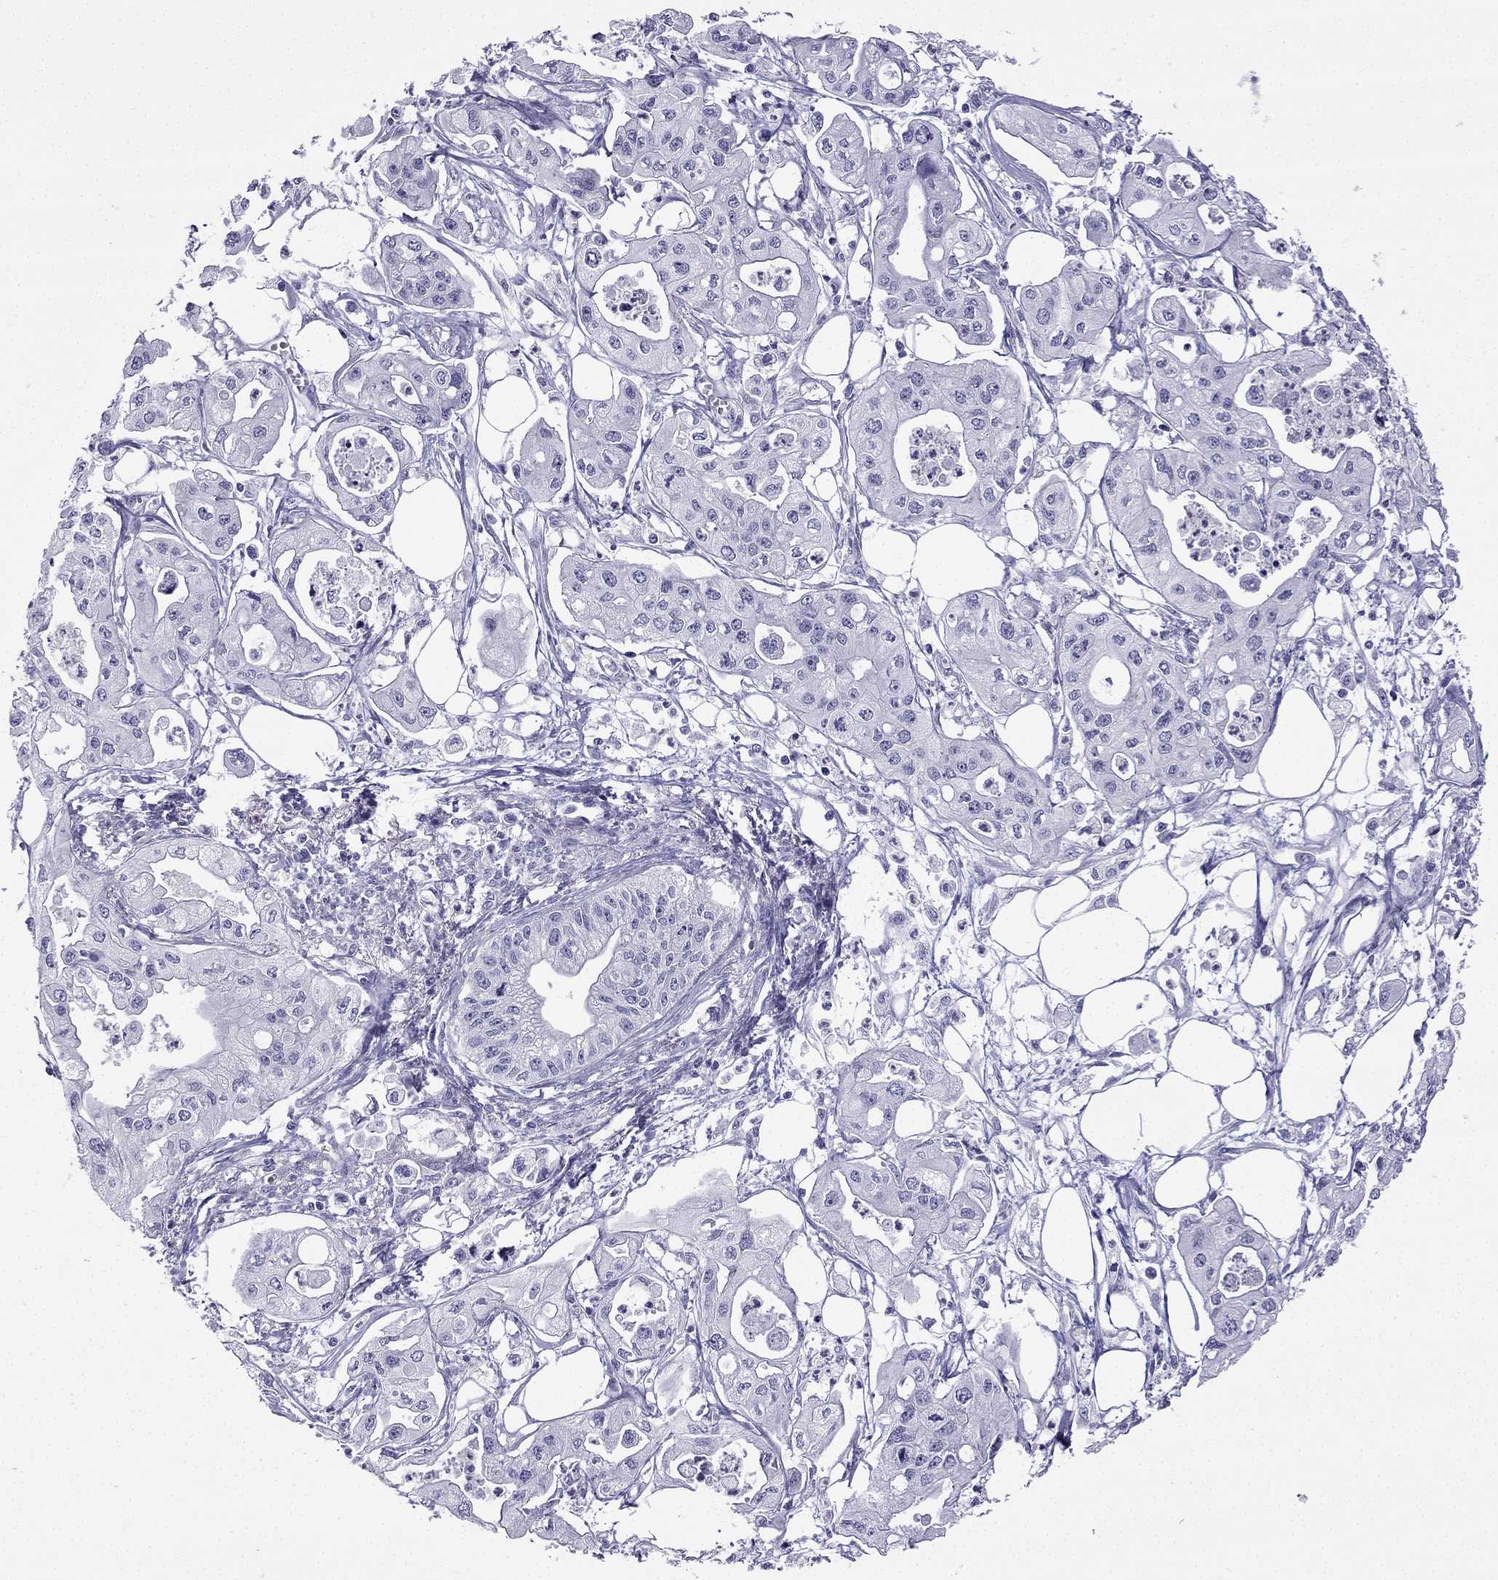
{"staining": {"intensity": "negative", "quantity": "none", "location": "none"}, "tissue": "pancreatic cancer", "cell_type": "Tumor cells", "image_type": "cancer", "snomed": [{"axis": "morphology", "description": "Adenocarcinoma, NOS"}, {"axis": "topography", "description": "Pancreas"}], "caption": "This image is of pancreatic adenocarcinoma stained with immunohistochemistry (IHC) to label a protein in brown with the nuclei are counter-stained blue. There is no expression in tumor cells.", "gene": "GJA8", "patient": {"sex": "male", "age": 70}}